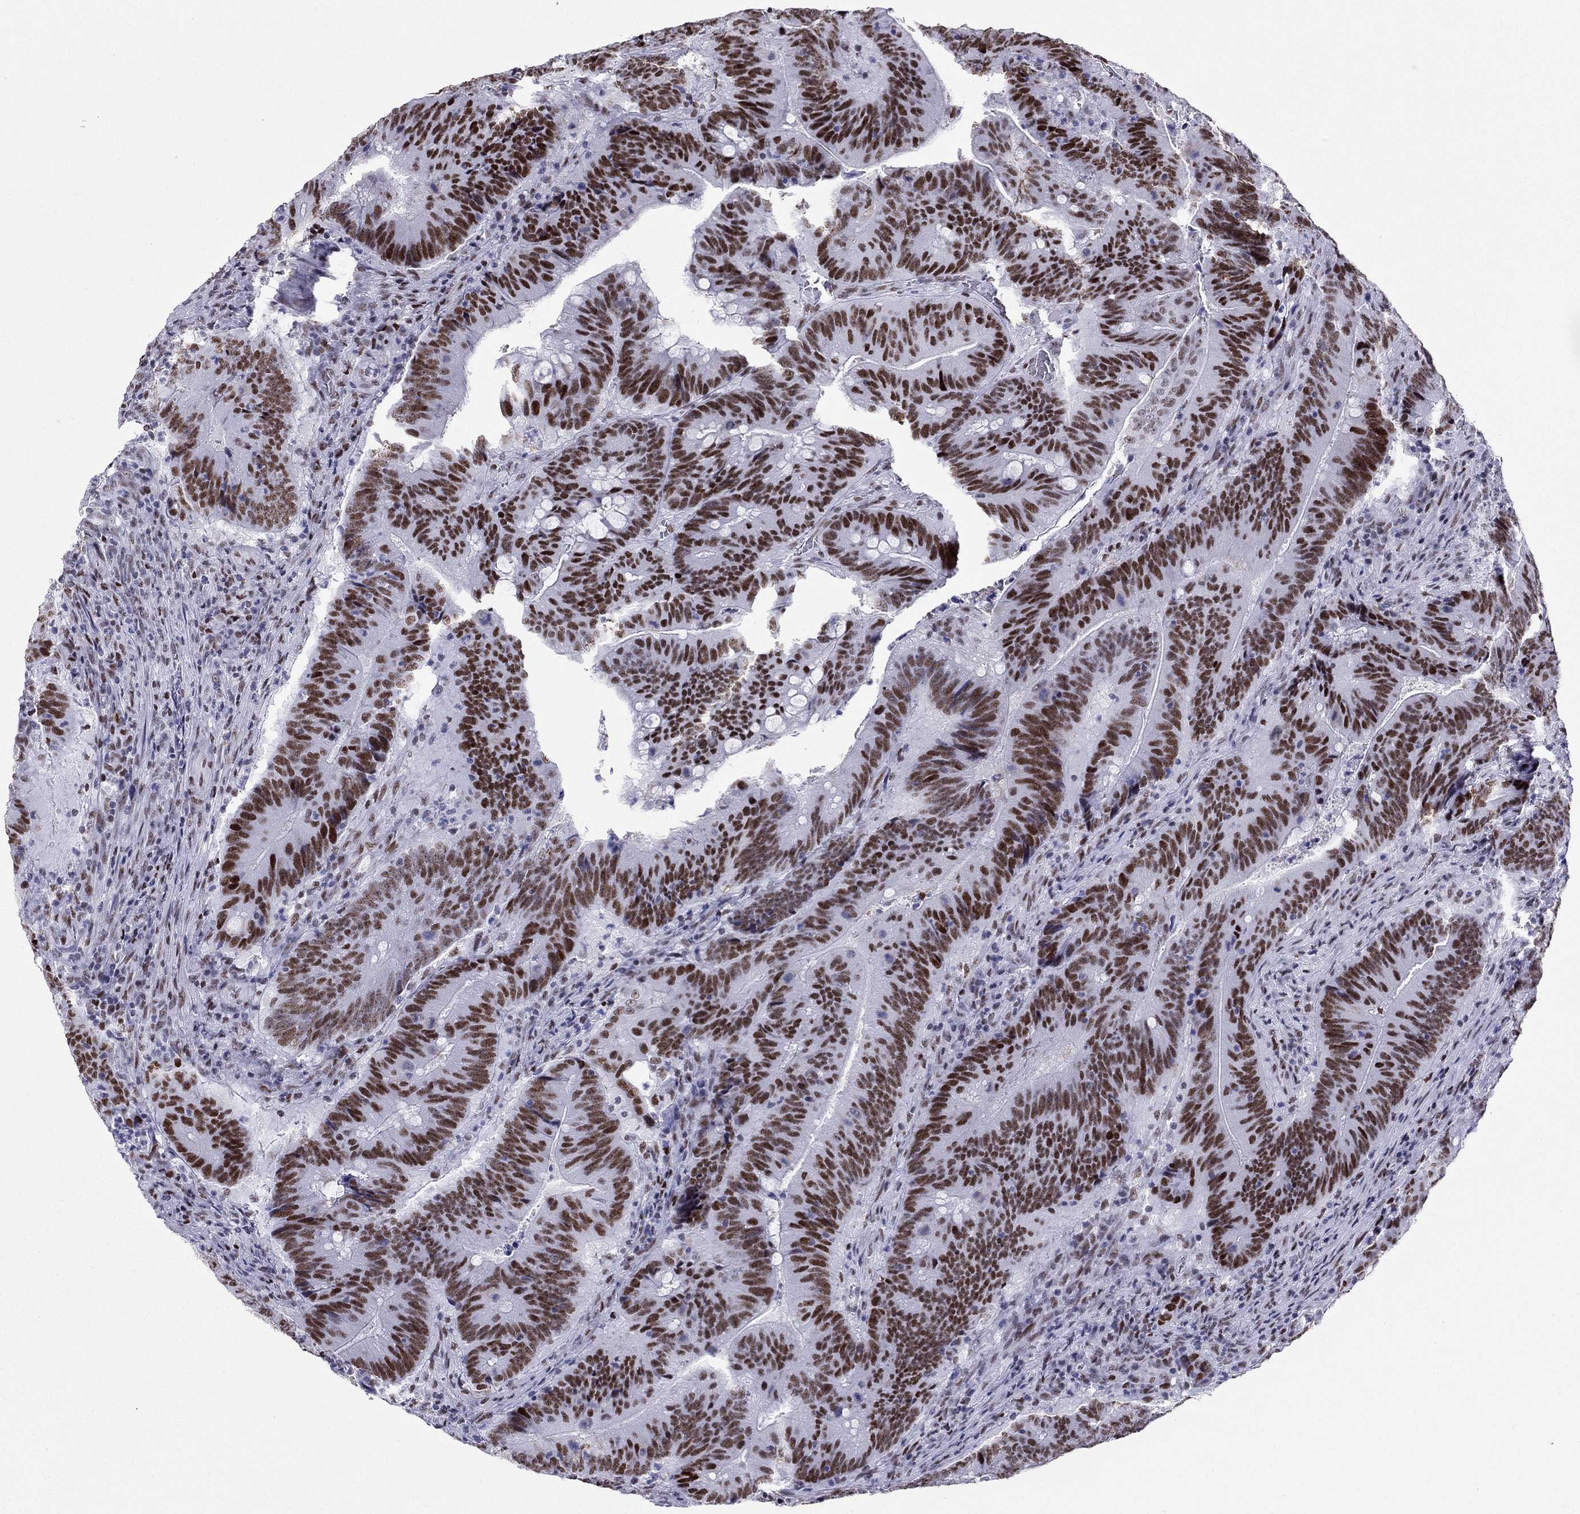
{"staining": {"intensity": "strong", "quantity": ">75%", "location": "nuclear"}, "tissue": "colorectal cancer", "cell_type": "Tumor cells", "image_type": "cancer", "snomed": [{"axis": "morphology", "description": "Adenocarcinoma, NOS"}, {"axis": "topography", "description": "Colon"}], "caption": "Tumor cells display high levels of strong nuclear staining in approximately >75% of cells in colorectal adenocarcinoma. (DAB IHC with brightfield microscopy, high magnification).", "gene": "PPM1G", "patient": {"sex": "female", "age": 87}}